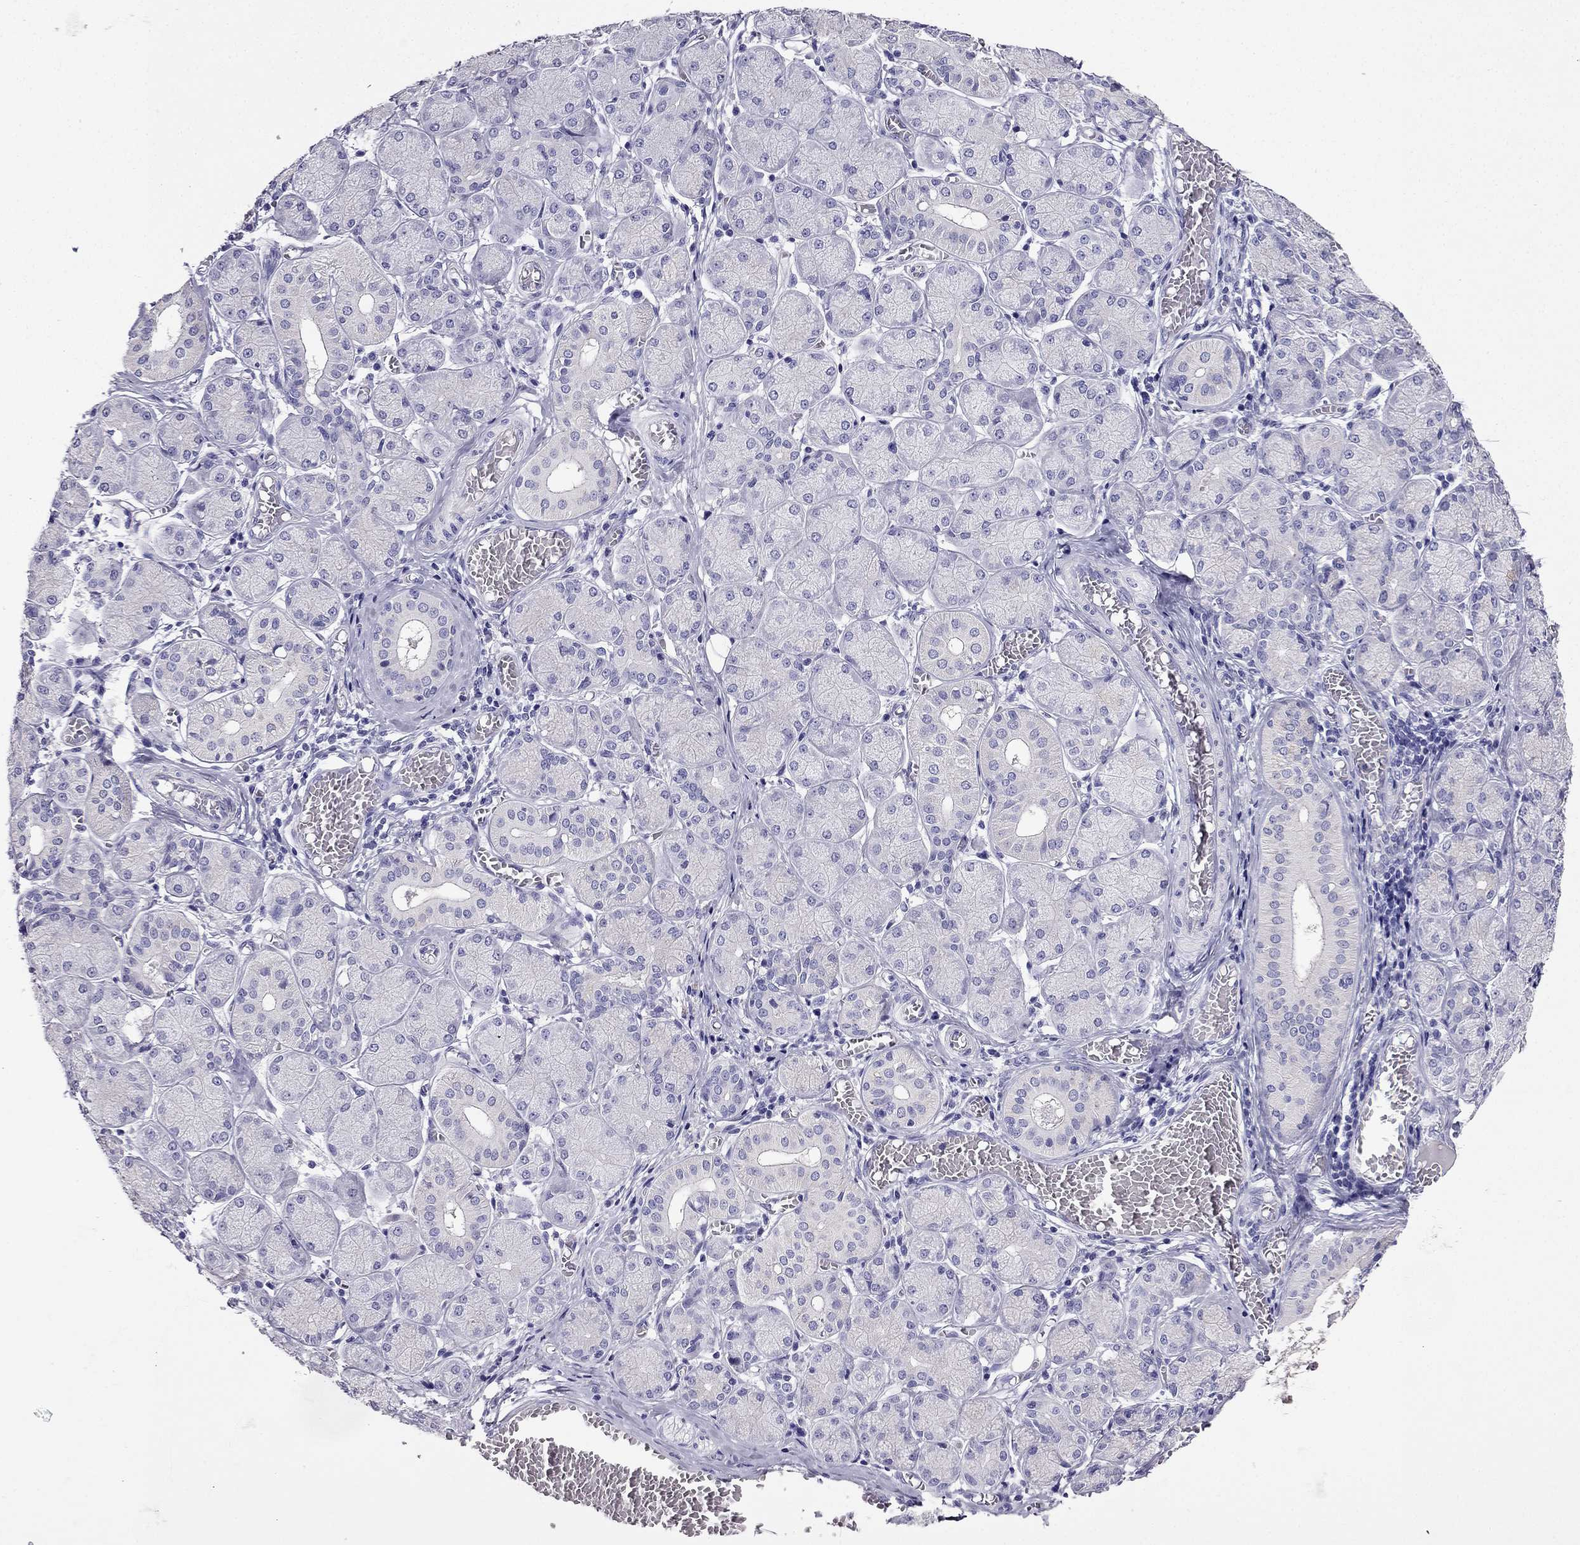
{"staining": {"intensity": "negative", "quantity": "none", "location": "none"}, "tissue": "salivary gland", "cell_type": "Glandular cells", "image_type": "normal", "snomed": [{"axis": "morphology", "description": "Normal tissue, NOS"}, {"axis": "topography", "description": "Salivary gland"}, {"axis": "topography", "description": "Peripheral nerve tissue"}], "caption": "Glandular cells are negative for protein expression in benign human salivary gland. (DAB immunohistochemistry (IHC) with hematoxylin counter stain).", "gene": "PTH", "patient": {"sex": "female", "age": 24}}